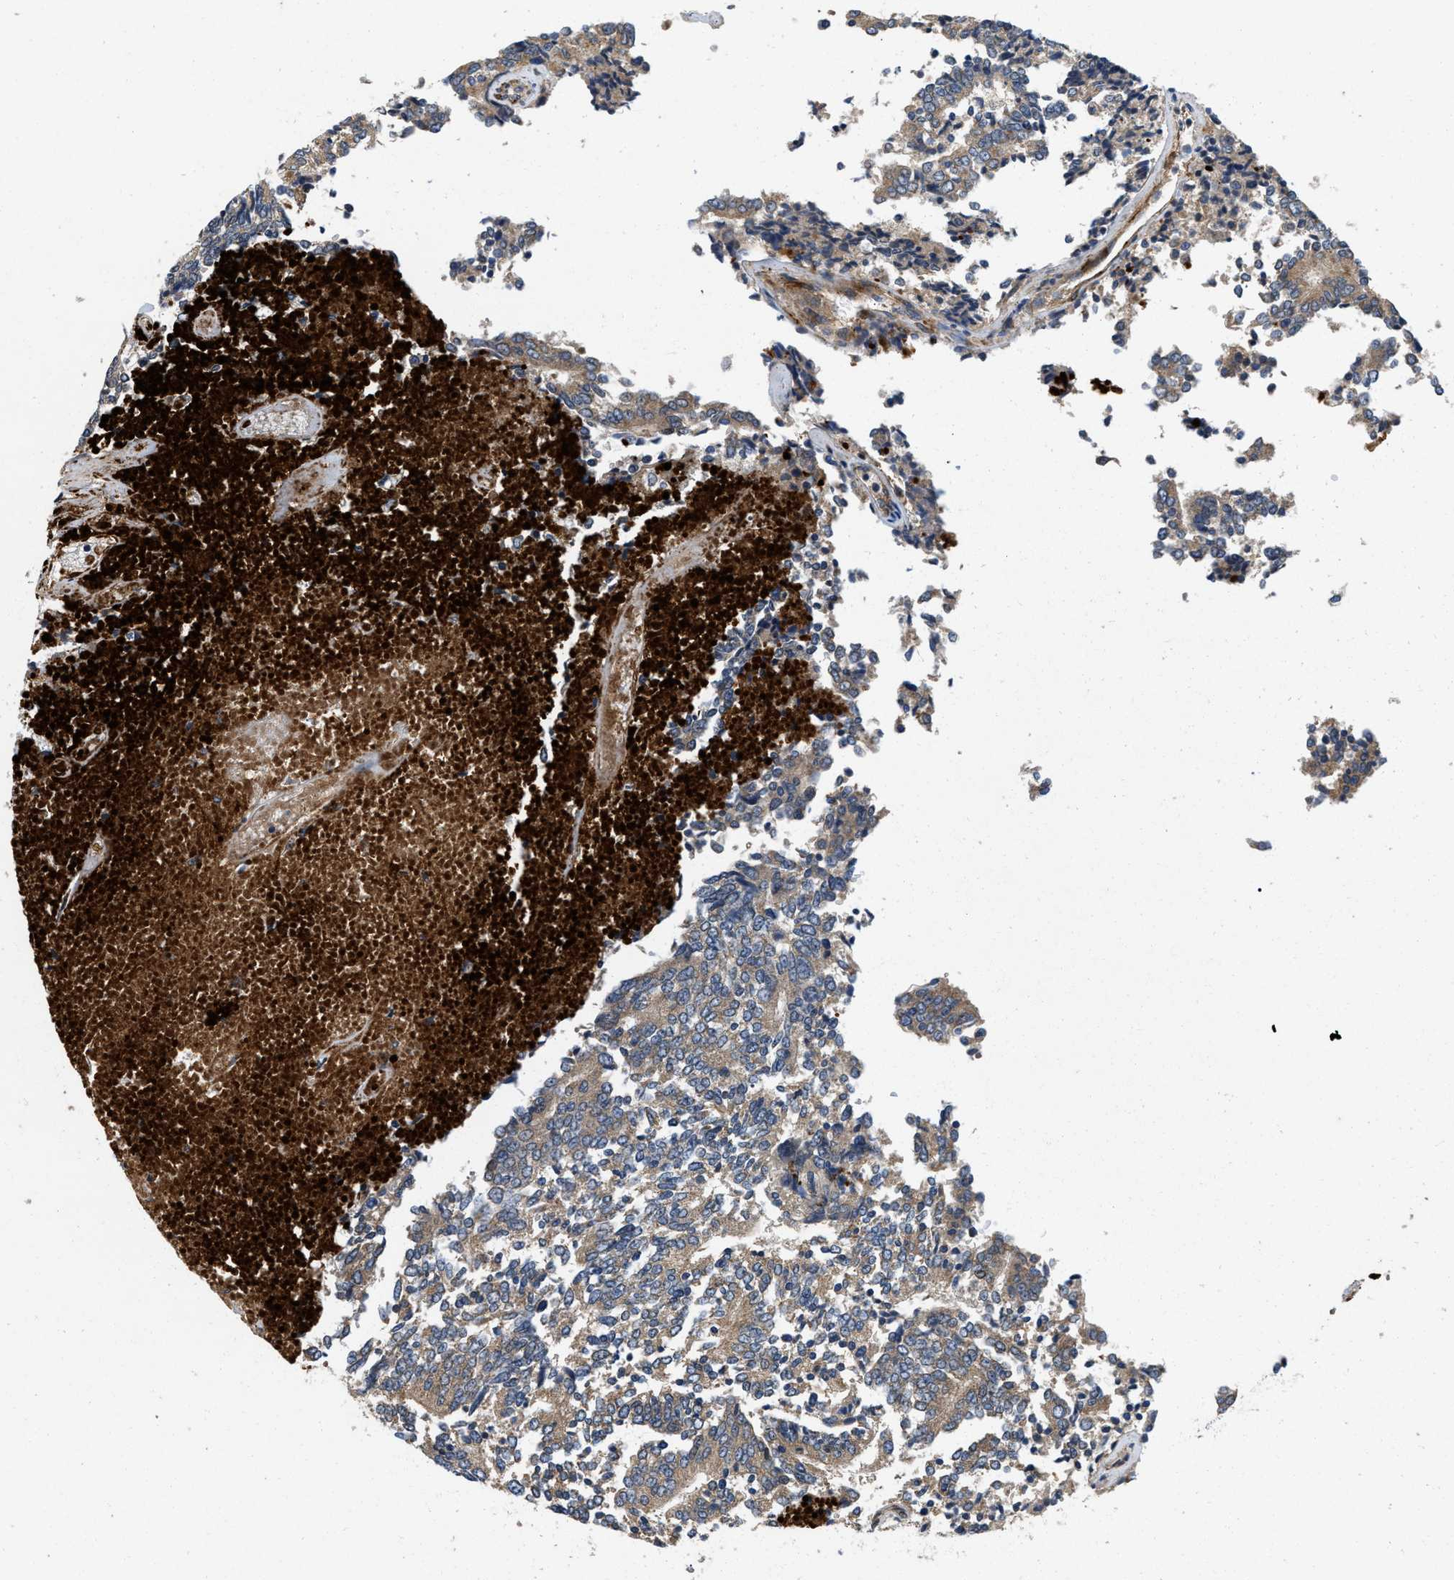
{"staining": {"intensity": "weak", "quantity": ">75%", "location": "cytoplasmic/membranous"}, "tissue": "prostate cancer", "cell_type": "Tumor cells", "image_type": "cancer", "snomed": [{"axis": "morphology", "description": "Normal tissue, NOS"}, {"axis": "morphology", "description": "Adenocarcinoma, High grade"}, {"axis": "topography", "description": "Prostate"}, {"axis": "topography", "description": "Seminal veicle"}], "caption": "Brown immunohistochemical staining in human prostate cancer (high-grade adenocarcinoma) demonstrates weak cytoplasmic/membranous positivity in about >75% of tumor cells. Nuclei are stained in blue.", "gene": "ZNF599", "patient": {"sex": "male", "age": 55}}